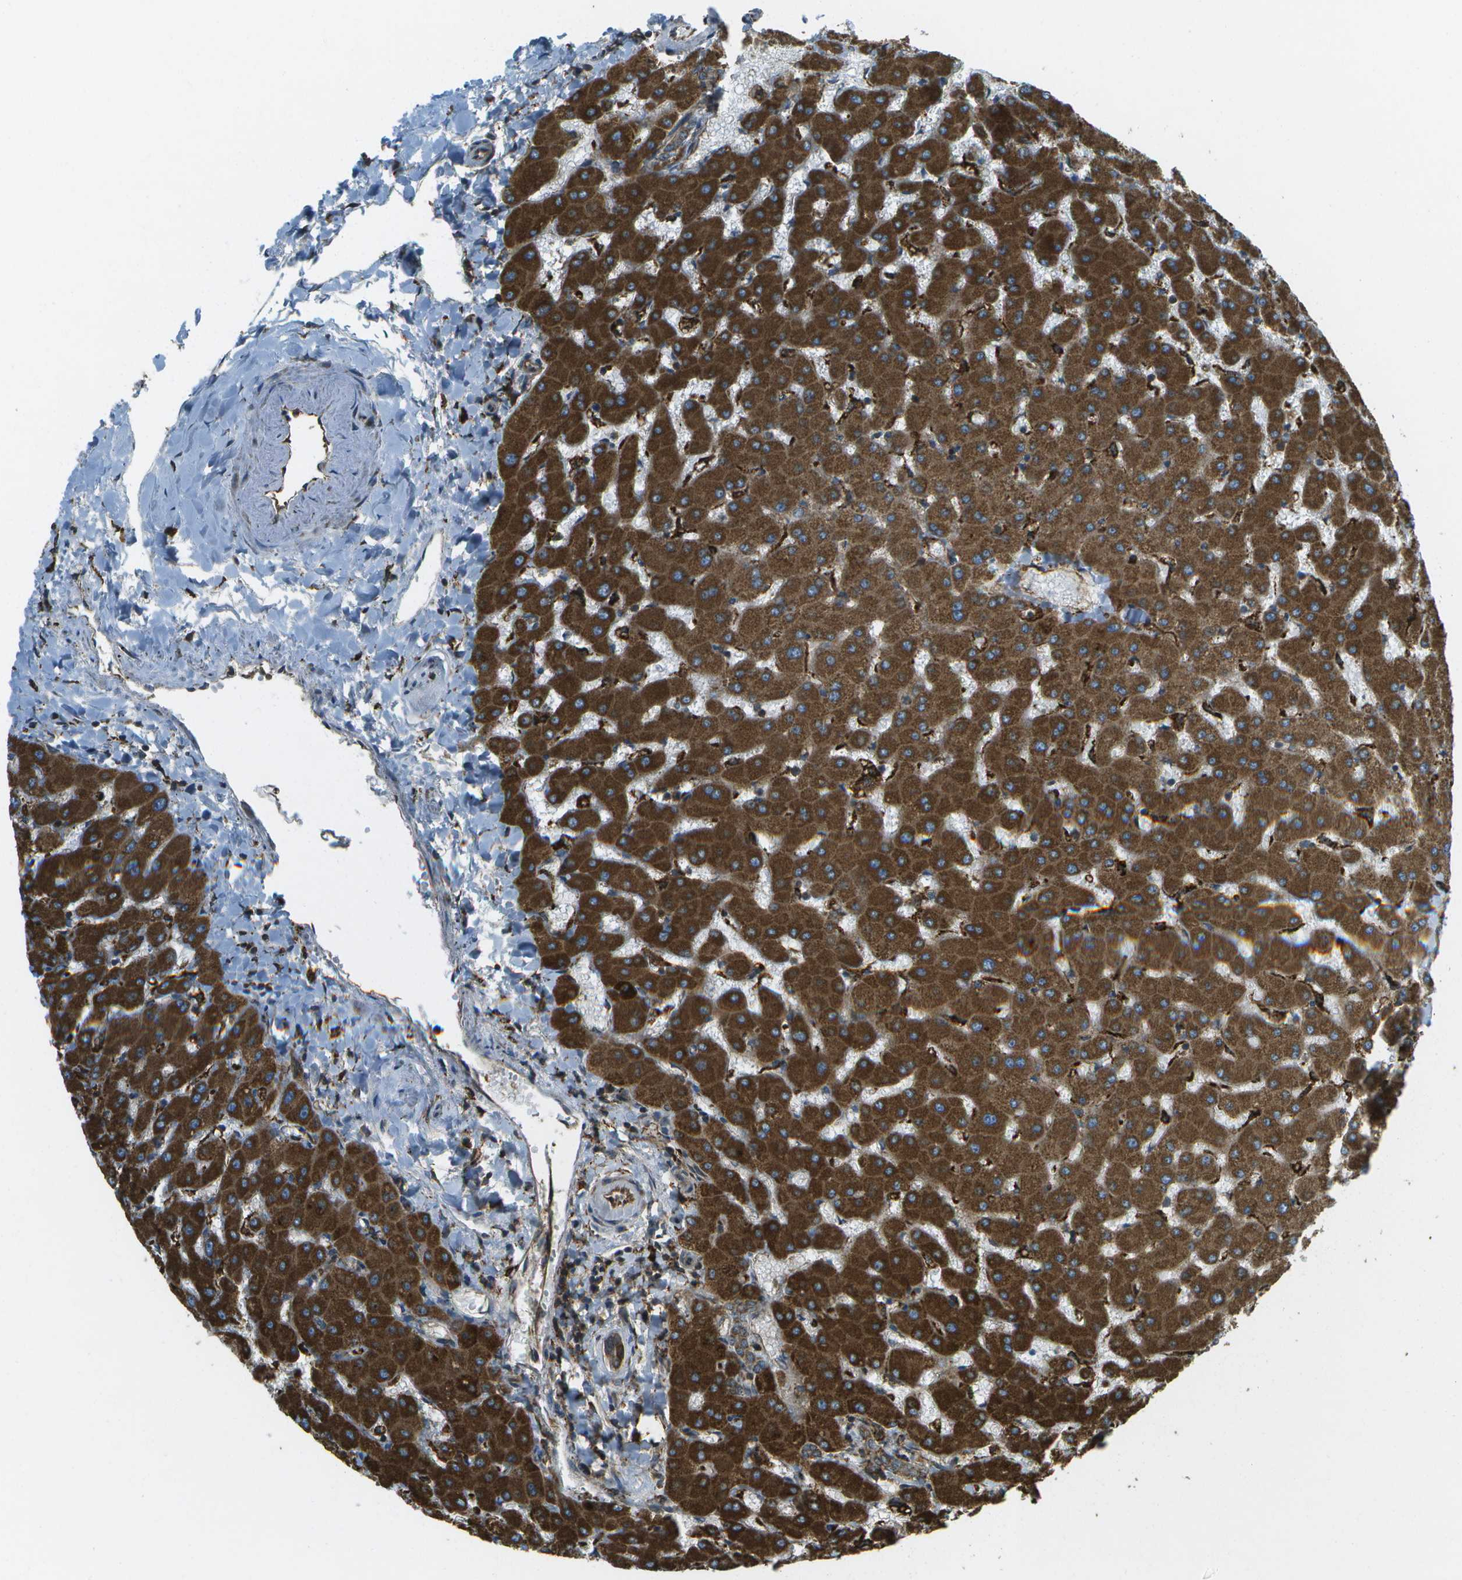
{"staining": {"intensity": "moderate", "quantity": ">75%", "location": "cytoplasmic/membranous"}, "tissue": "liver", "cell_type": "Cholangiocytes", "image_type": "normal", "snomed": [{"axis": "morphology", "description": "Normal tissue, NOS"}, {"axis": "topography", "description": "Liver"}], "caption": "Cholangiocytes demonstrate moderate cytoplasmic/membranous positivity in about >75% of cells in unremarkable liver.", "gene": "USP30", "patient": {"sex": "female", "age": 63}}